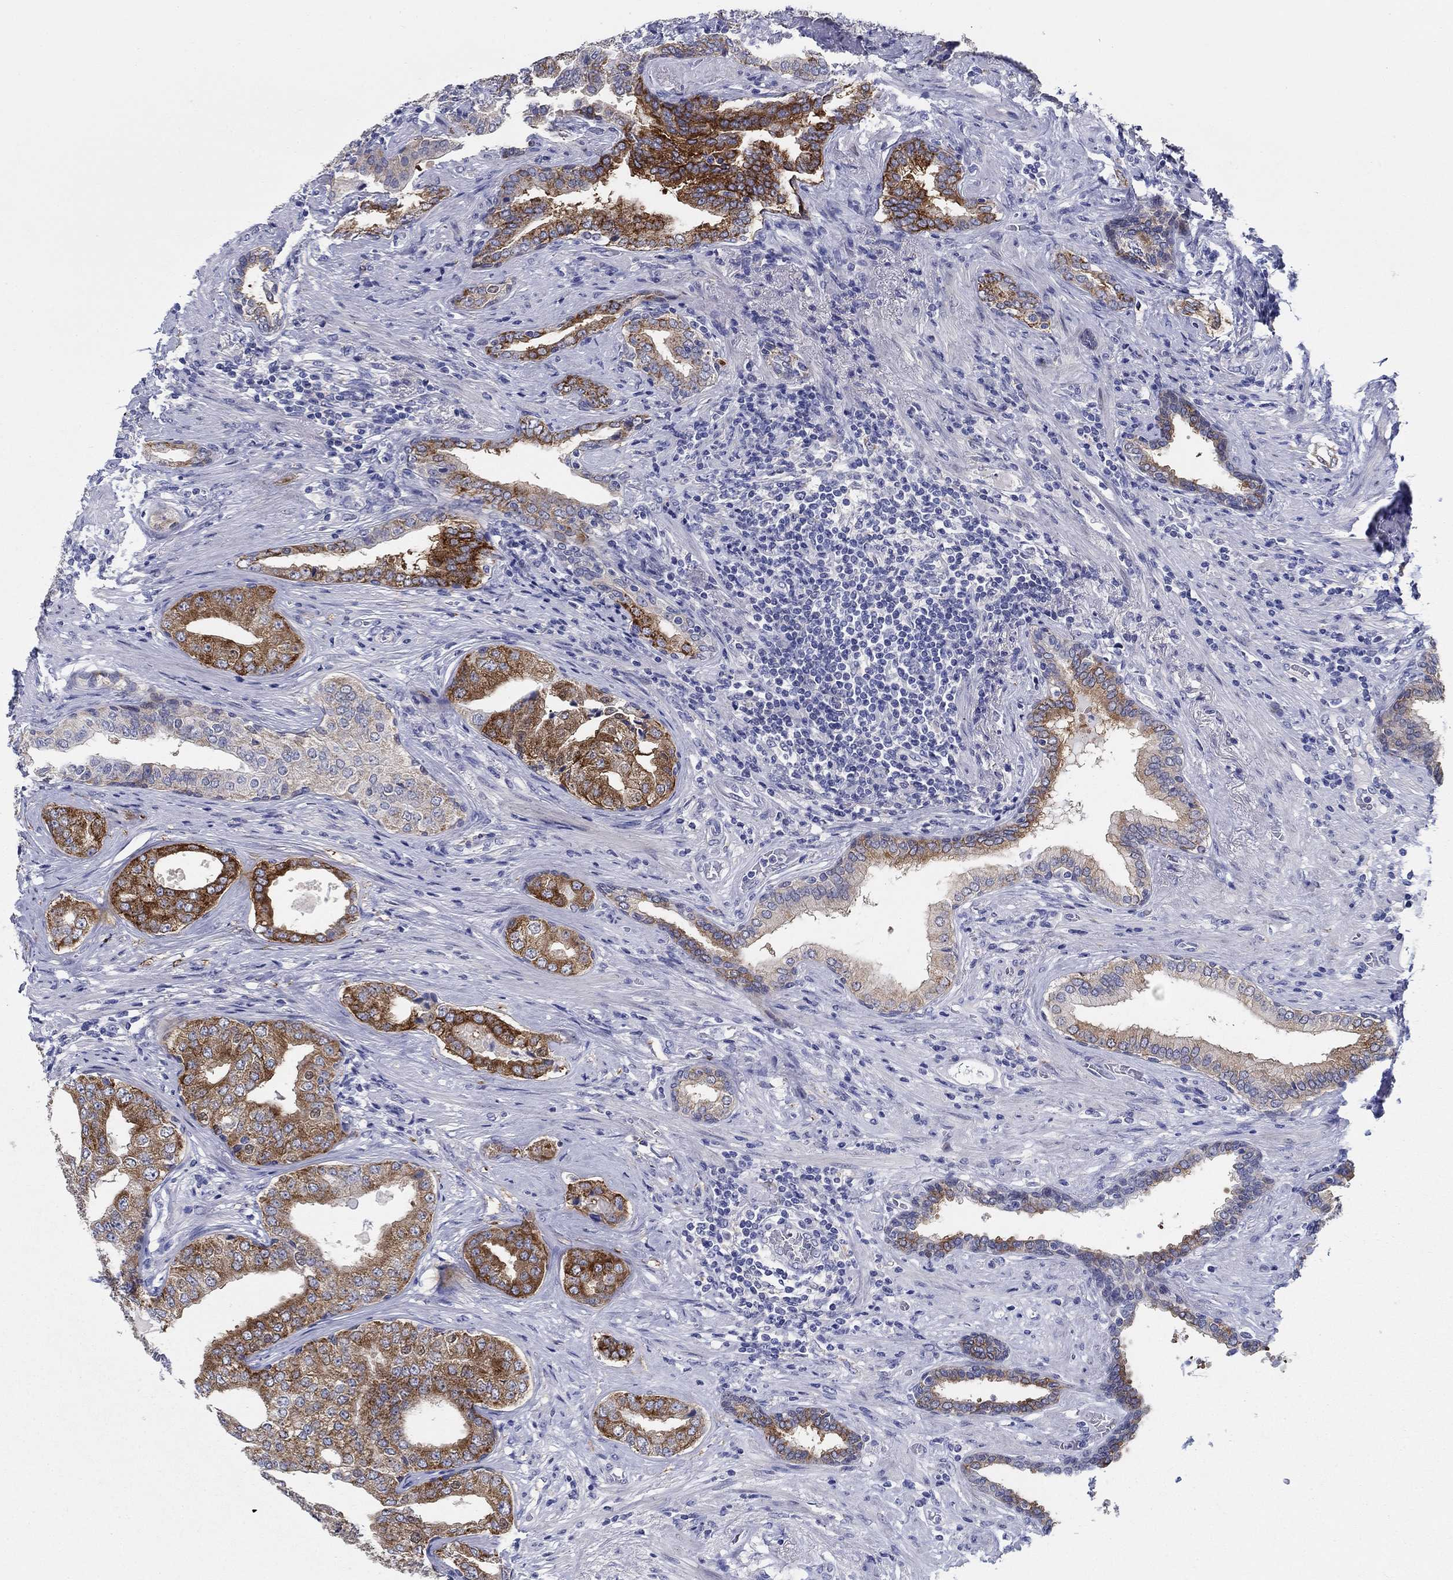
{"staining": {"intensity": "strong", "quantity": "25%-75%", "location": "cytoplasmic/membranous"}, "tissue": "prostate cancer", "cell_type": "Tumor cells", "image_type": "cancer", "snomed": [{"axis": "morphology", "description": "Adenocarcinoma, Low grade"}, {"axis": "topography", "description": "Prostate and seminal vesicle, NOS"}], "caption": "Immunohistochemical staining of prostate cancer displays high levels of strong cytoplasmic/membranous staining in about 25%-75% of tumor cells.", "gene": "RAP1GAP", "patient": {"sex": "male", "age": 61}}